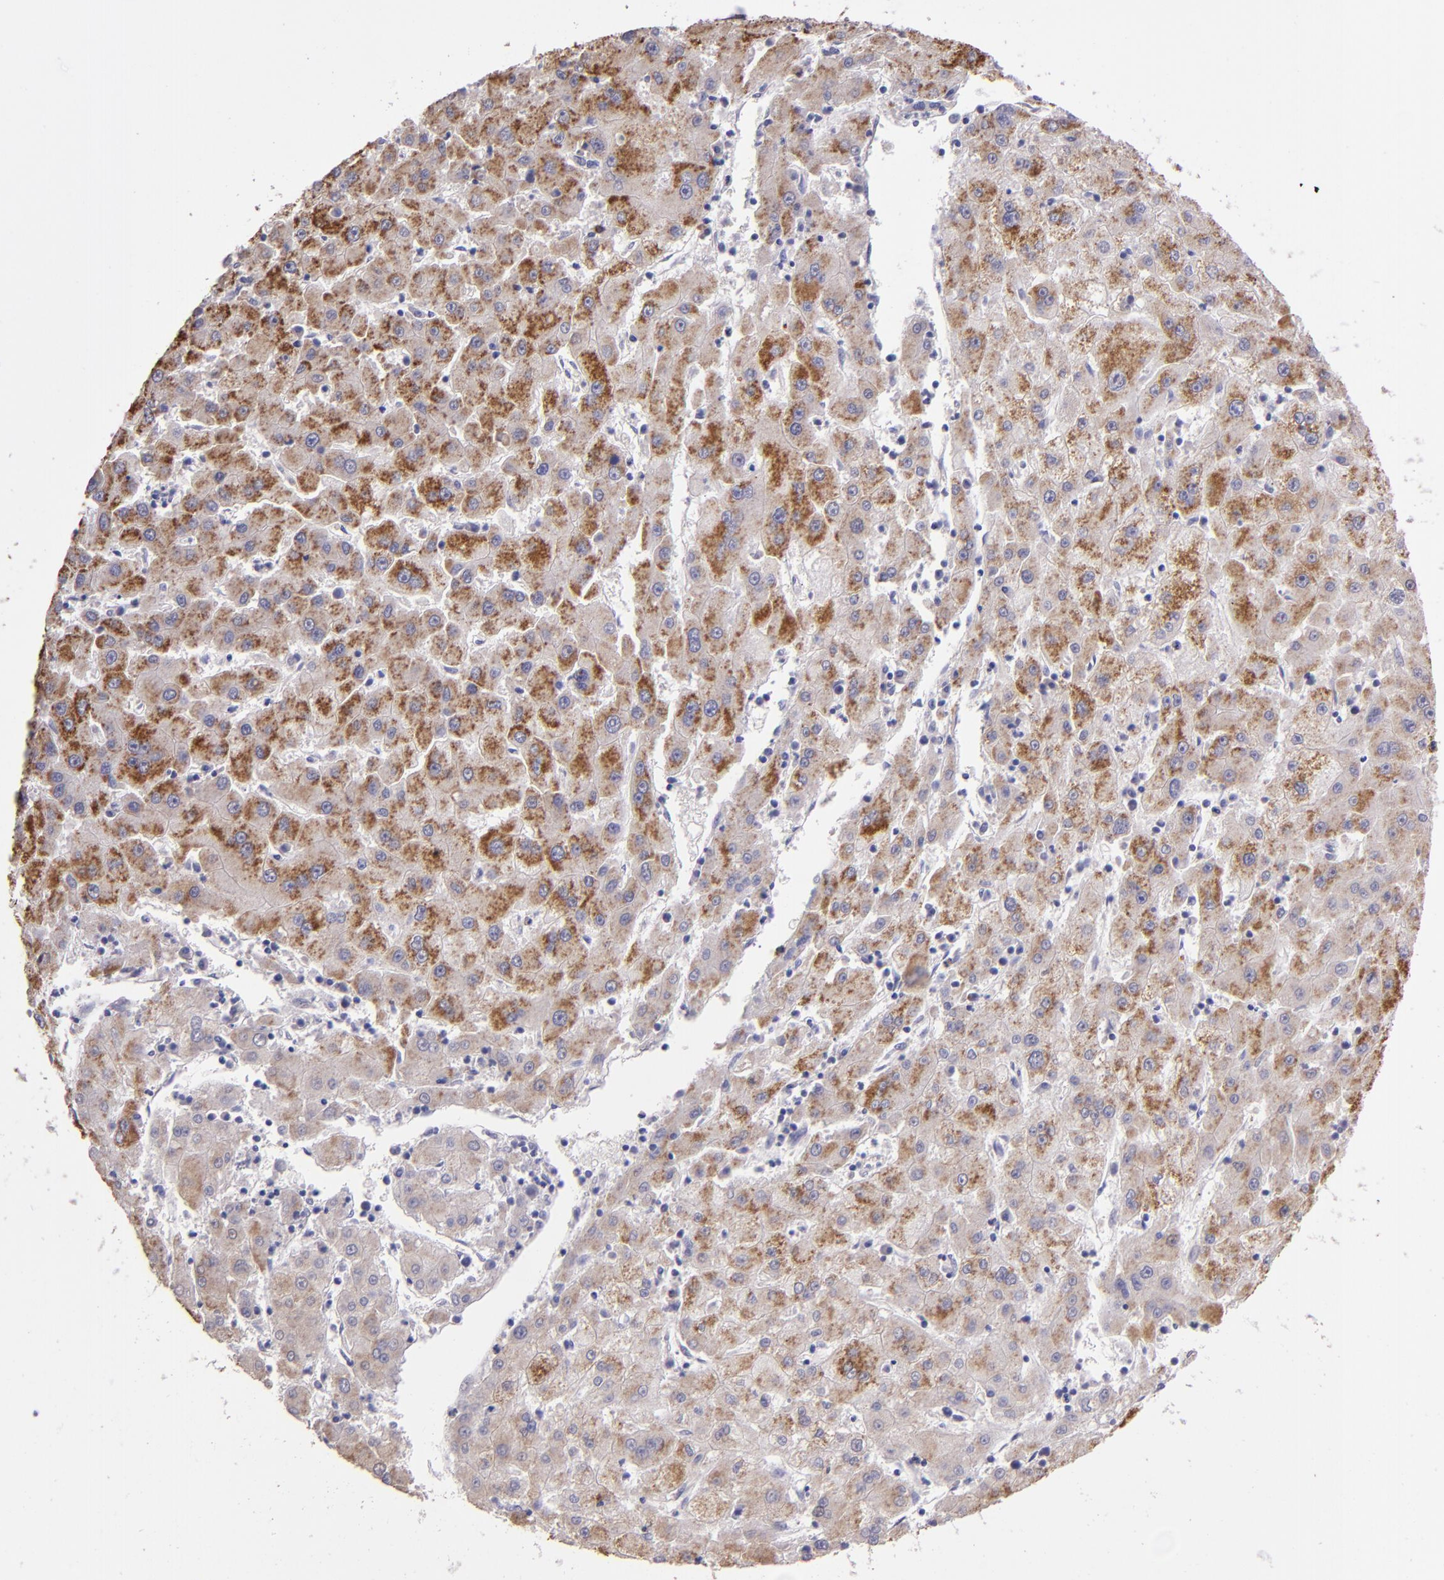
{"staining": {"intensity": "moderate", "quantity": ">75%", "location": "cytoplasmic/membranous"}, "tissue": "liver cancer", "cell_type": "Tumor cells", "image_type": "cancer", "snomed": [{"axis": "morphology", "description": "Carcinoma, Hepatocellular, NOS"}, {"axis": "topography", "description": "Liver"}], "caption": "Moderate cytoplasmic/membranous expression is seen in about >75% of tumor cells in liver cancer (hepatocellular carcinoma).", "gene": "ELF1", "patient": {"sex": "male", "age": 72}}